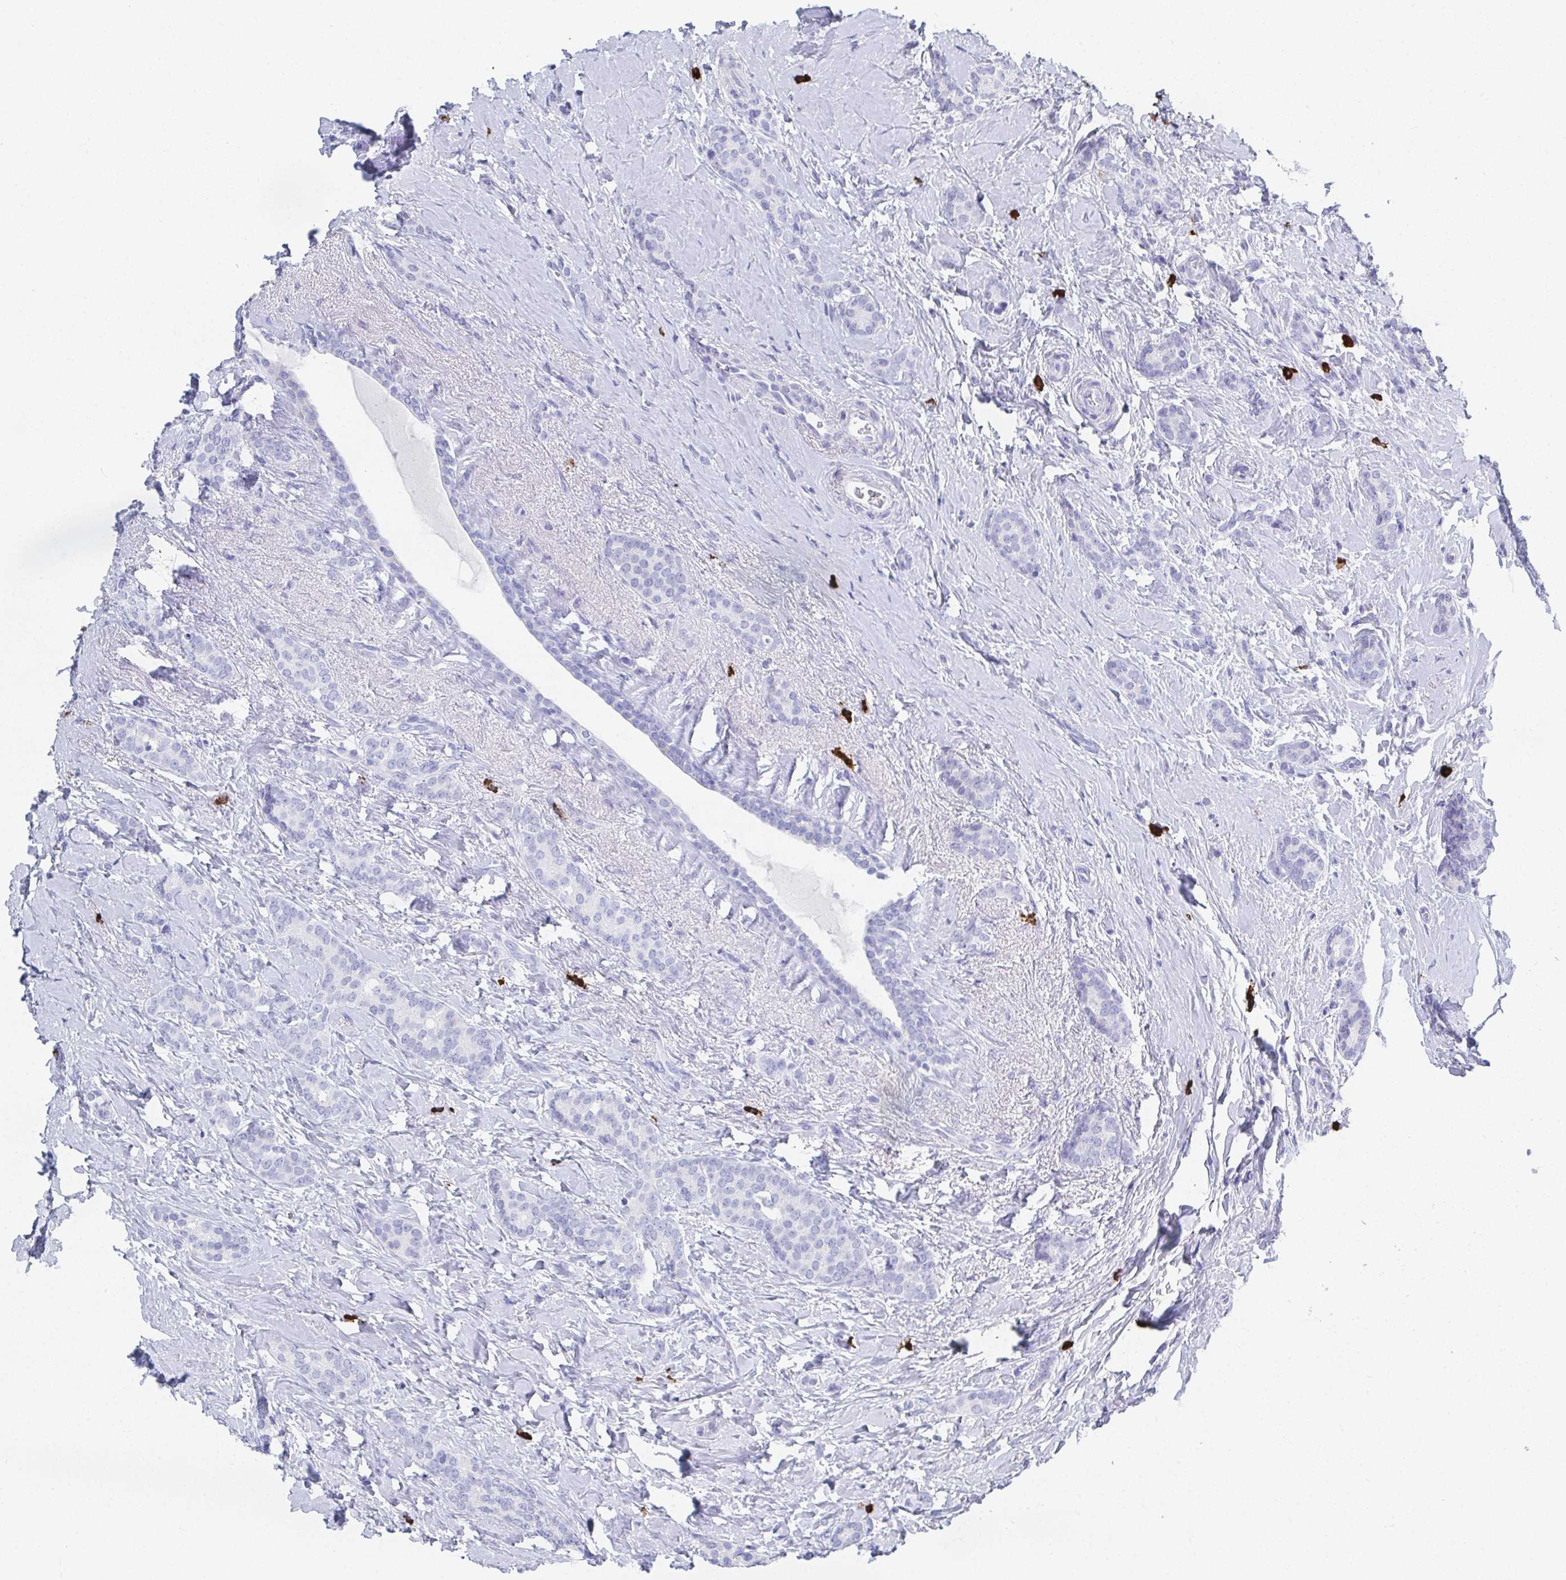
{"staining": {"intensity": "negative", "quantity": "none", "location": "none"}, "tissue": "breast cancer", "cell_type": "Tumor cells", "image_type": "cancer", "snomed": [{"axis": "morphology", "description": "Normal tissue, NOS"}, {"axis": "morphology", "description": "Duct carcinoma"}, {"axis": "topography", "description": "Breast"}], "caption": "IHC of human invasive ductal carcinoma (breast) shows no positivity in tumor cells.", "gene": "GRIA1", "patient": {"sex": "female", "age": 77}}